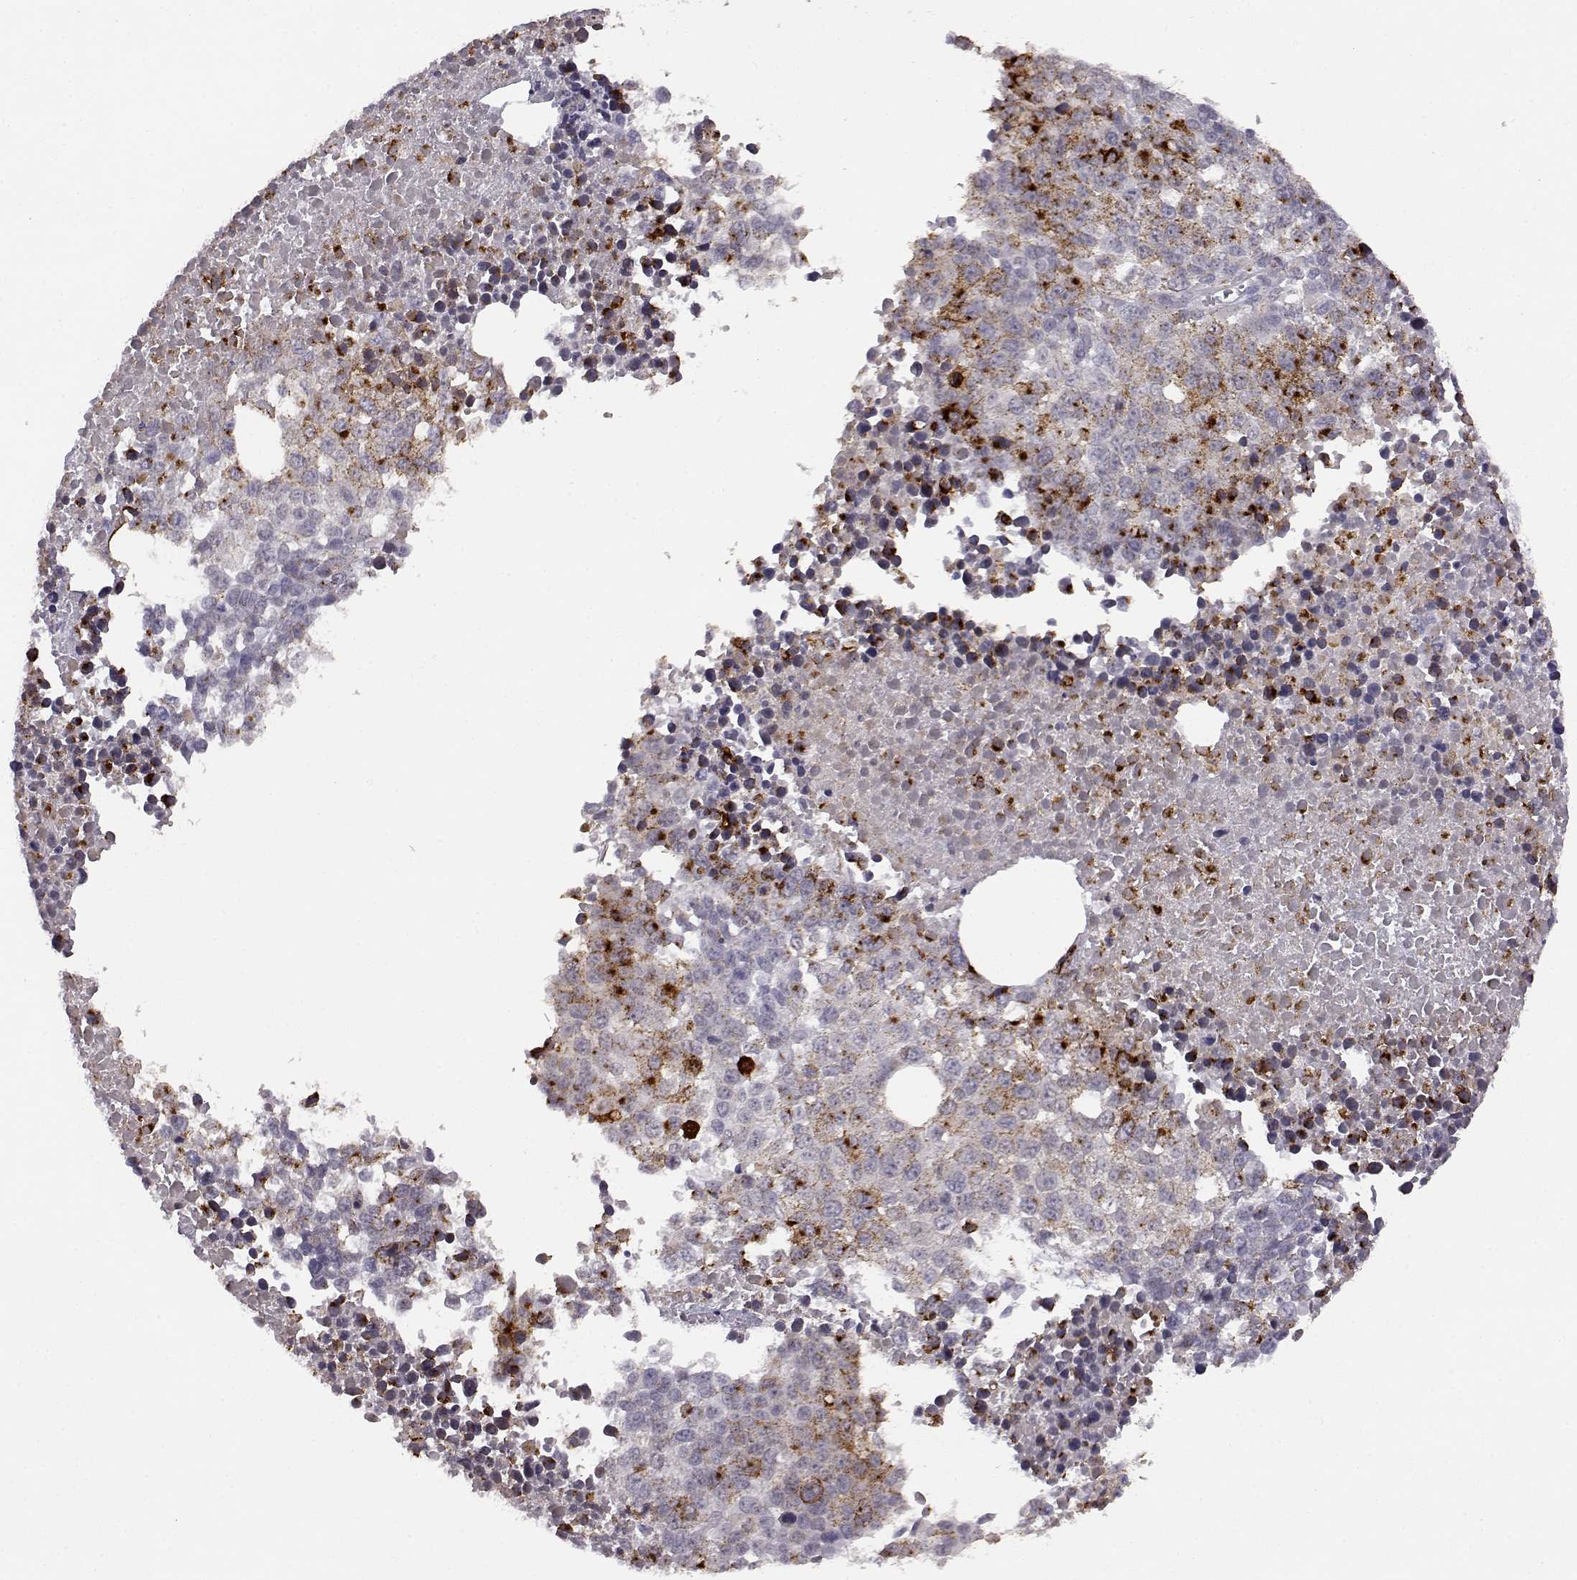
{"staining": {"intensity": "negative", "quantity": "none", "location": "none"}, "tissue": "melanoma", "cell_type": "Tumor cells", "image_type": "cancer", "snomed": [{"axis": "morphology", "description": "Malignant melanoma, Metastatic site"}, {"axis": "topography", "description": "Skin"}], "caption": "This is a photomicrograph of immunohistochemistry staining of melanoma, which shows no positivity in tumor cells.", "gene": "VGF", "patient": {"sex": "male", "age": 84}}